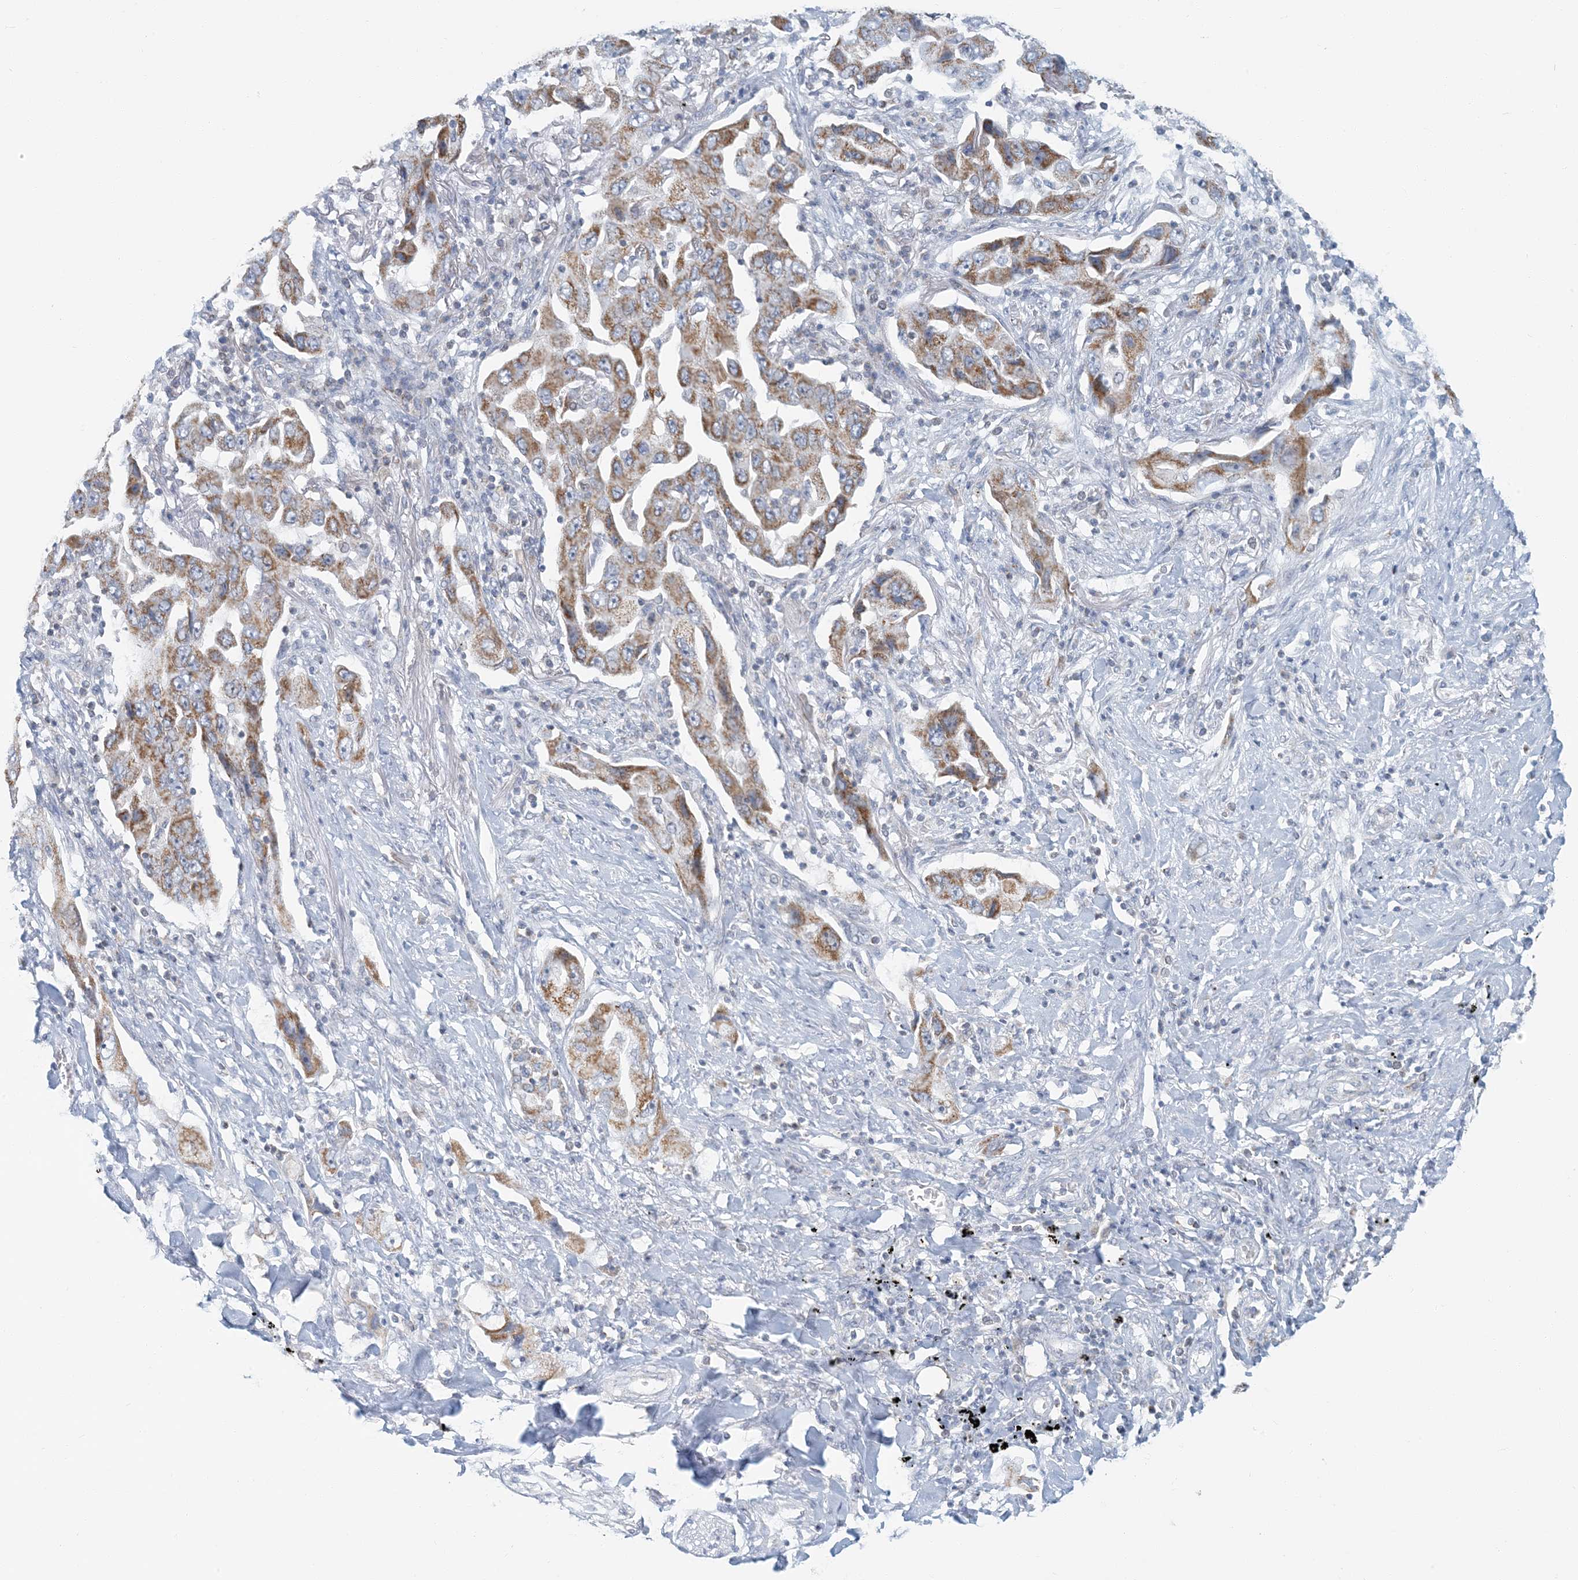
{"staining": {"intensity": "moderate", "quantity": ">75%", "location": "cytoplasmic/membranous"}, "tissue": "lung cancer", "cell_type": "Tumor cells", "image_type": "cancer", "snomed": [{"axis": "morphology", "description": "Adenocarcinoma, NOS"}, {"axis": "topography", "description": "Lung"}], "caption": "Immunohistochemistry image of lung cancer (adenocarcinoma) stained for a protein (brown), which exhibits medium levels of moderate cytoplasmic/membranous positivity in about >75% of tumor cells.", "gene": "BDH1", "patient": {"sex": "female", "age": 65}}